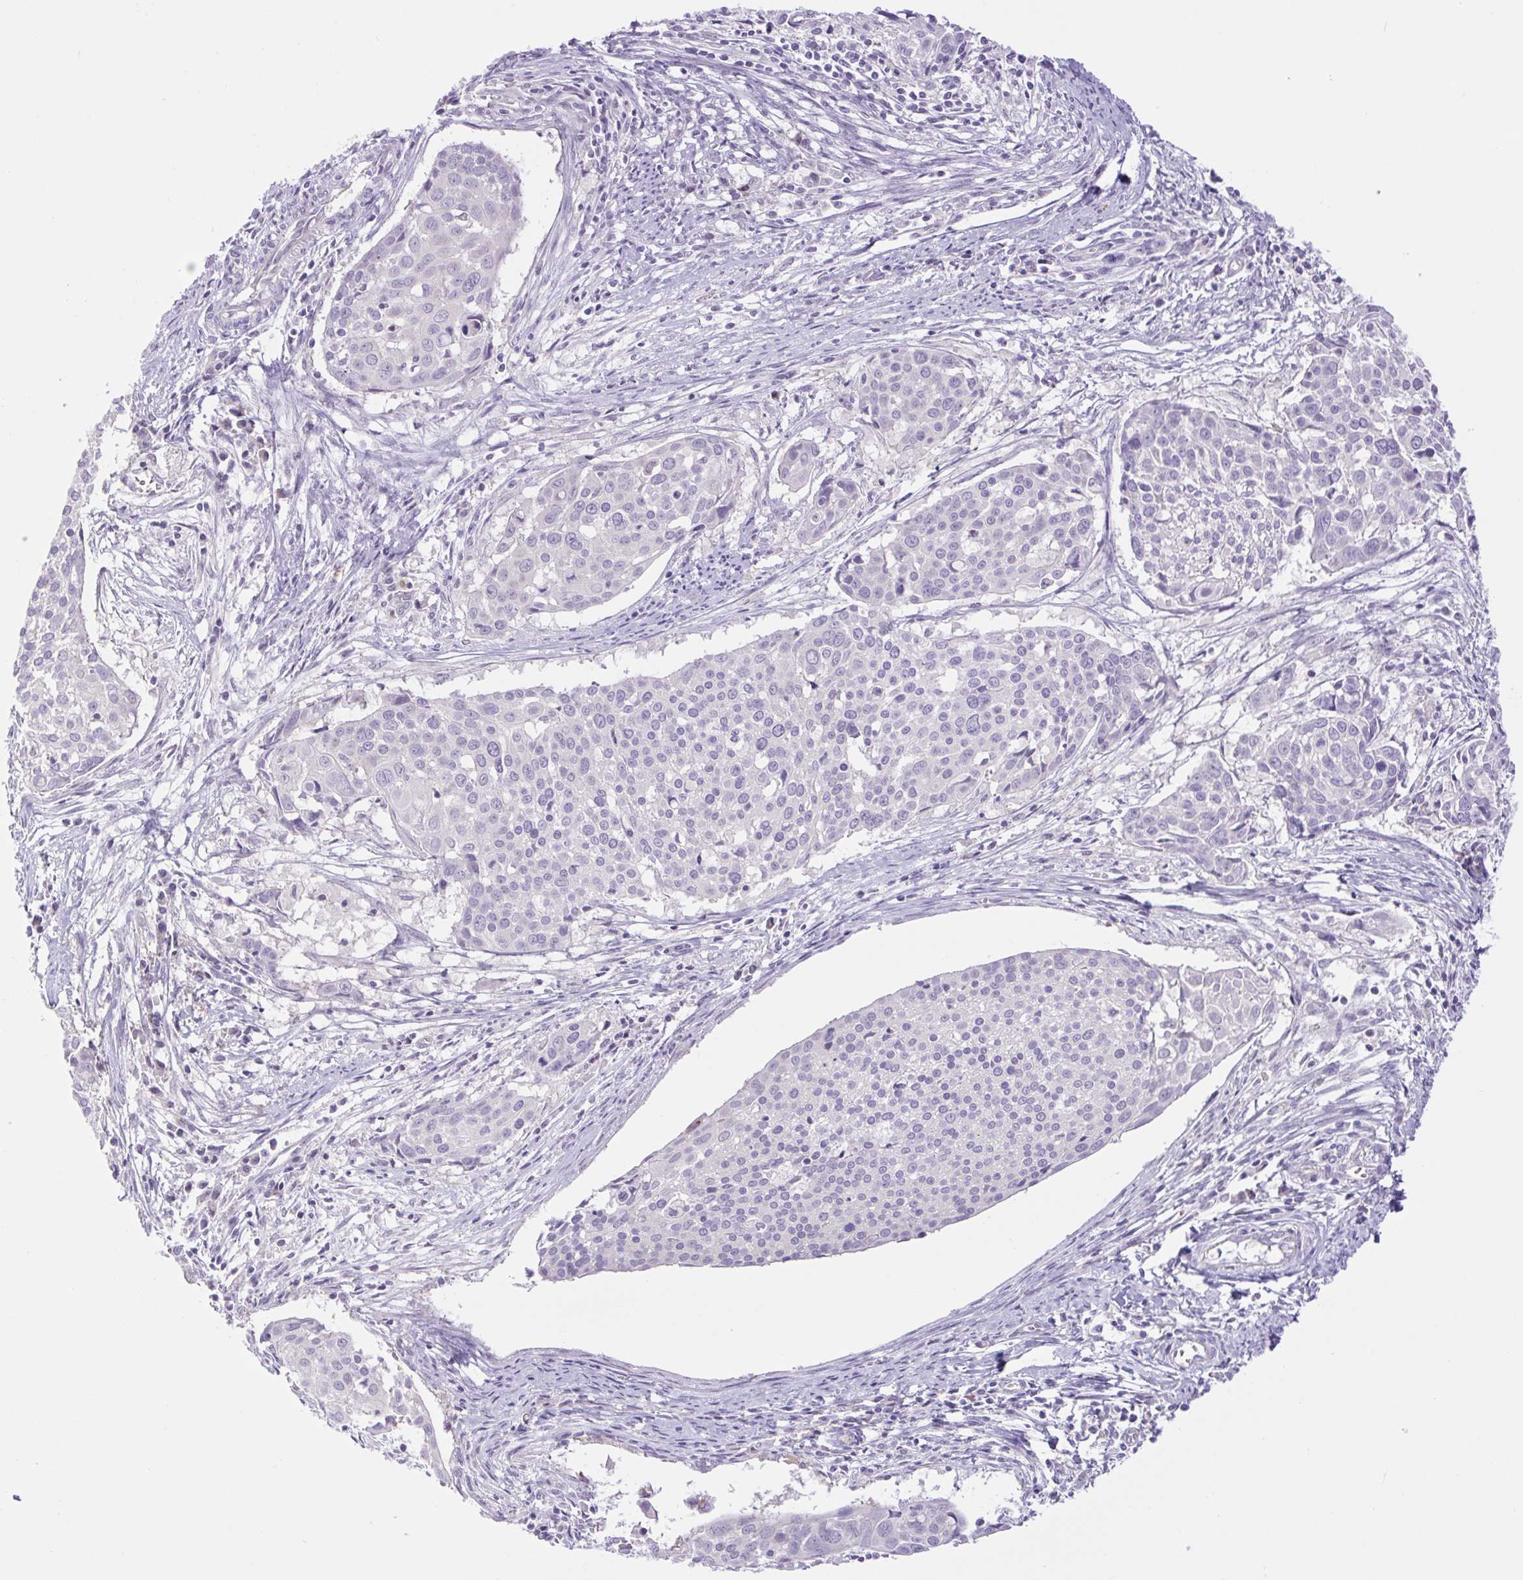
{"staining": {"intensity": "negative", "quantity": "none", "location": "none"}, "tissue": "cervical cancer", "cell_type": "Tumor cells", "image_type": "cancer", "snomed": [{"axis": "morphology", "description": "Squamous cell carcinoma, NOS"}, {"axis": "topography", "description": "Cervix"}], "caption": "IHC of human cervical cancer displays no staining in tumor cells. (DAB immunohistochemistry (IHC) visualized using brightfield microscopy, high magnification).", "gene": "FAM177B", "patient": {"sex": "female", "age": 39}}